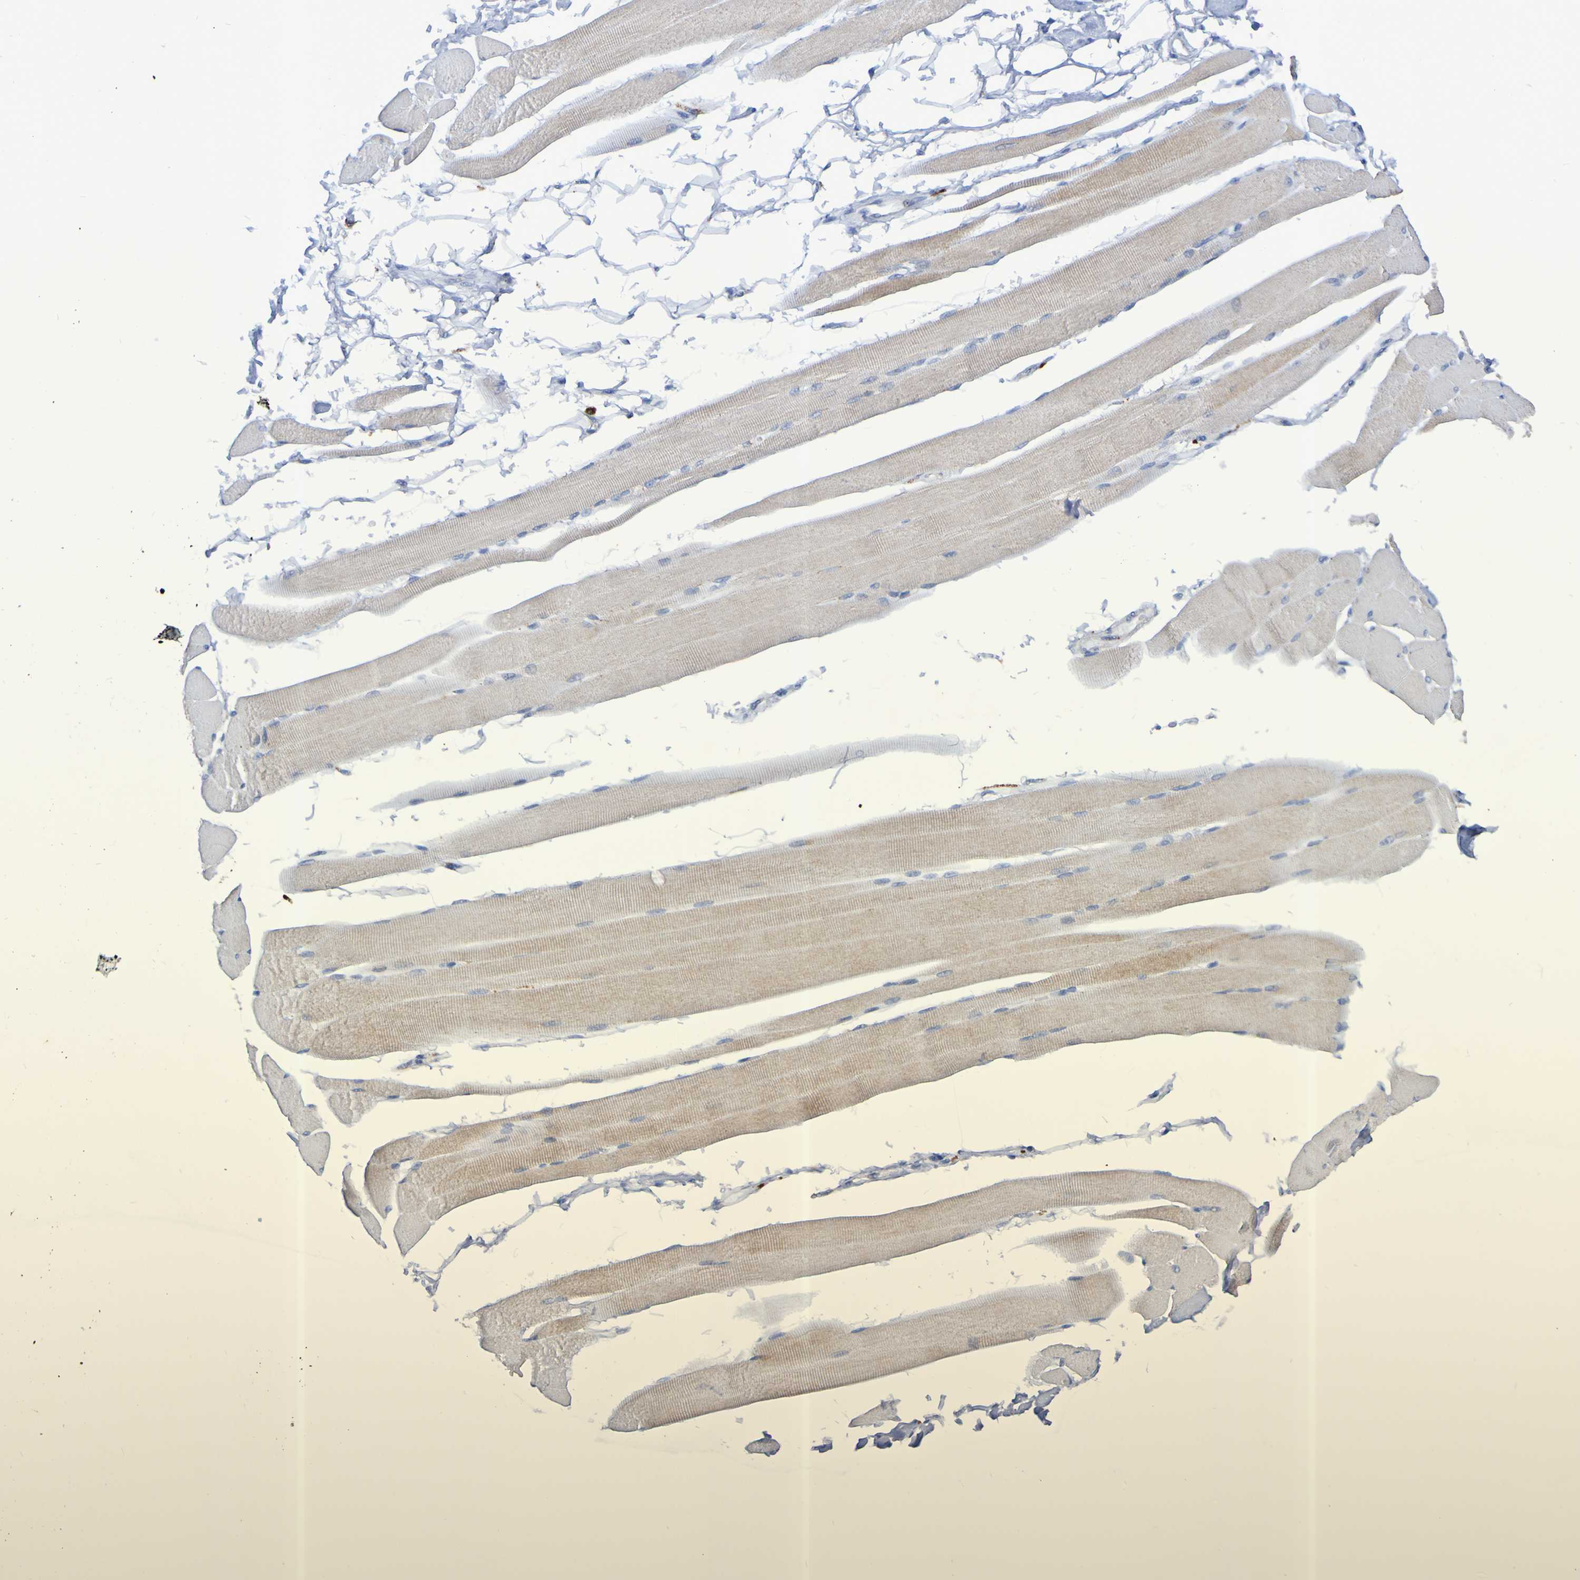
{"staining": {"intensity": "weak", "quantity": ">75%", "location": "cytoplasmic/membranous"}, "tissue": "skeletal muscle", "cell_type": "Myocytes", "image_type": "normal", "snomed": [{"axis": "morphology", "description": "Normal tissue, NOS"}, {"axis": "topography", "description": "Skeletal muscle"}, {"axis": "topography", "description": "Peripheral nerve tissue"}], "caption": "A micrograph of human skeletal muscle stained for a protein exhibits weak cytoplasmic/membranous brown staining in myocytes. The staining was performed using DAB, with brown indicating positive protein expression. Nuclei are stained blue with hematoxylin.", "gene": "TPH1", "patient": {"sex": "female", "age": 84}}